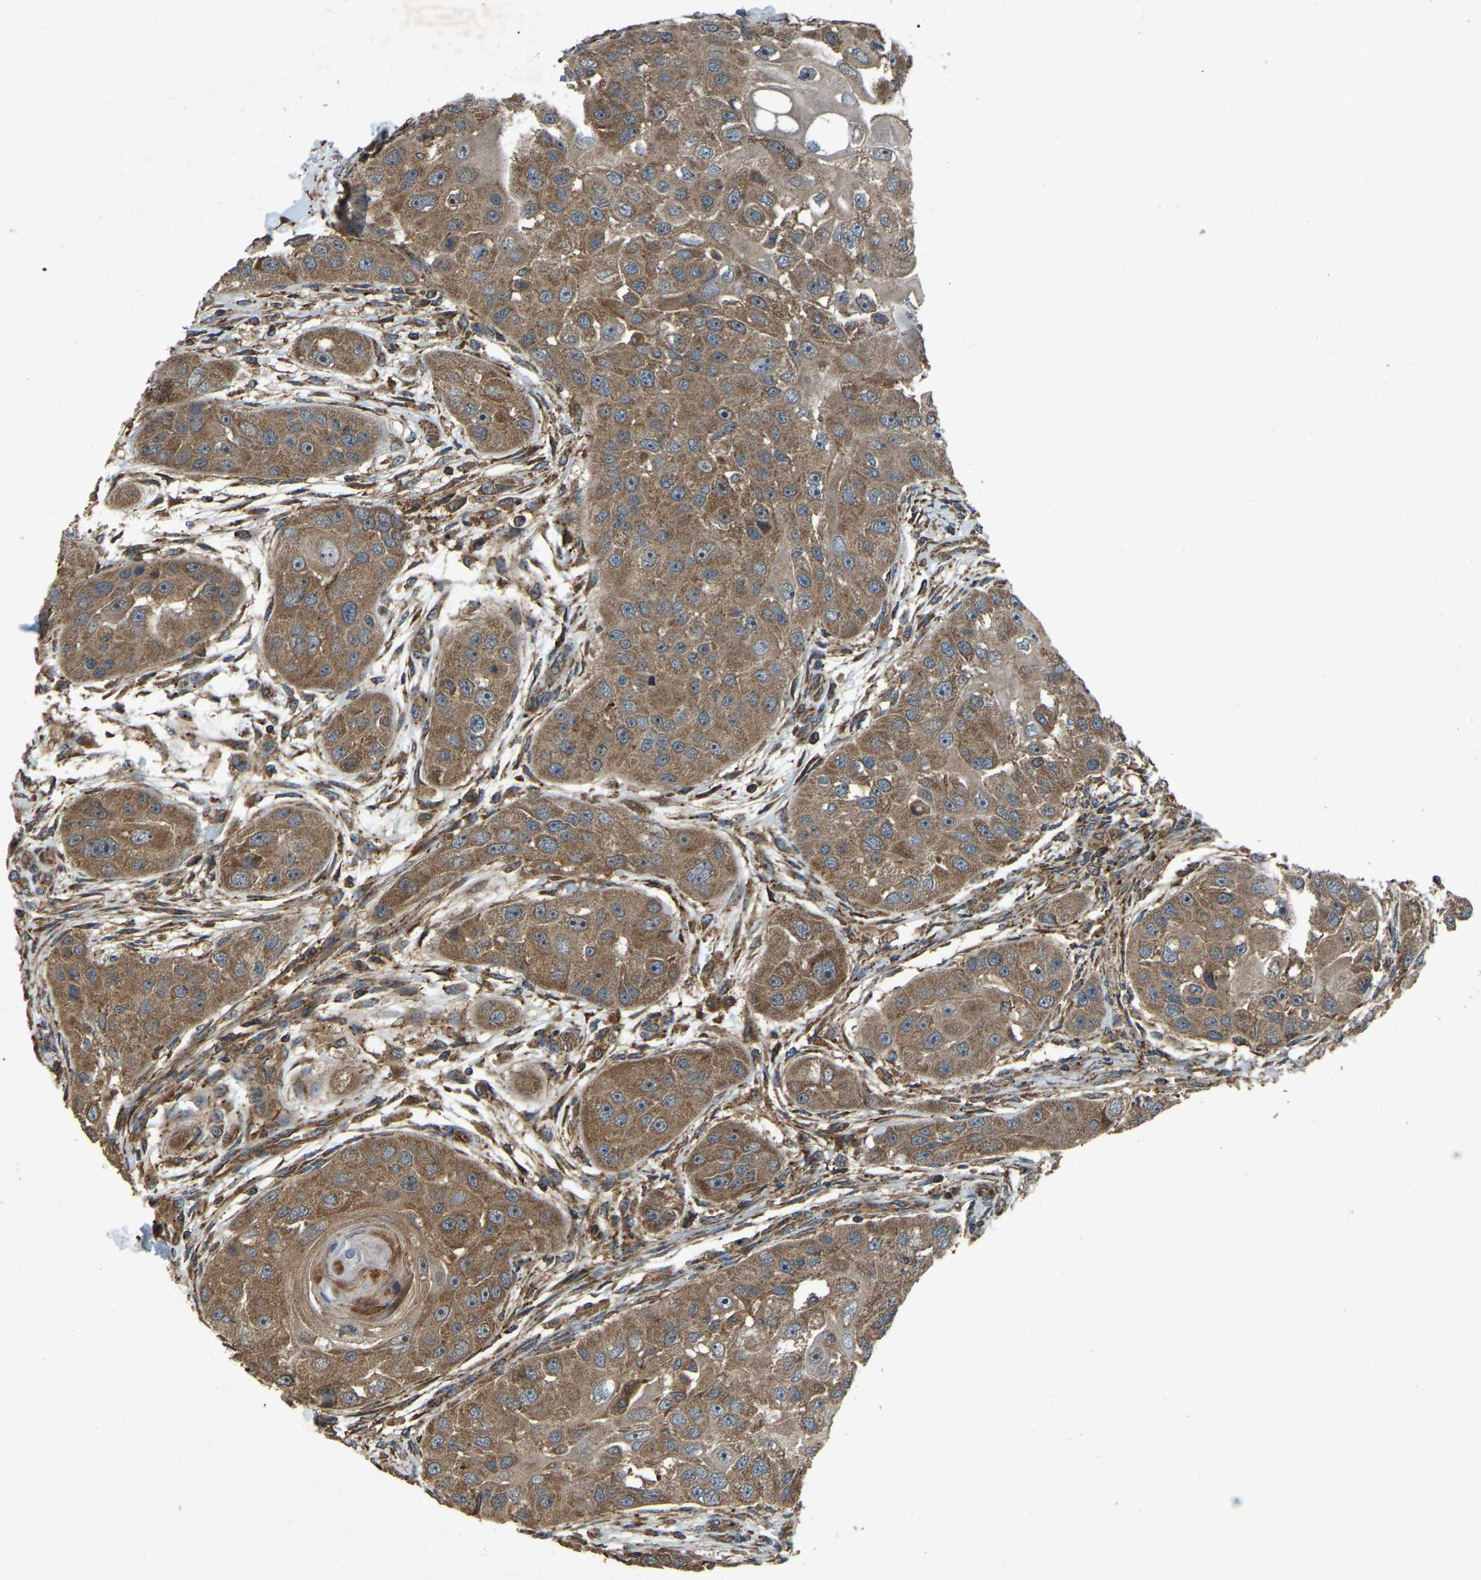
{"staining": {"intensity": "moderate", "quantity": ">75%", "location": "cytoplasmic/membranous"}, "tissue": "head and neck cancer", "cell_type": "Tumor cells", "image_type": "cancer", "snomed": [{"axis": "morphology", "description": "Normal tissue, NOS"}, {"axis": "morphology", "description": "Squamous cell carcinoma, NOS"}, {"axis": "topography", "description": "Skeletal muscle"}, {"axis": "topography", "description": "Head-Neck"}], "caption": "Tumor cells exhibit medium levels of moderate cytoplasmic/membranous expression in about >75% of cells in head and neck squamous cell carcinoma.", "gene": "SAMD9L", "patient": {"sex": "male", "age": 51}}